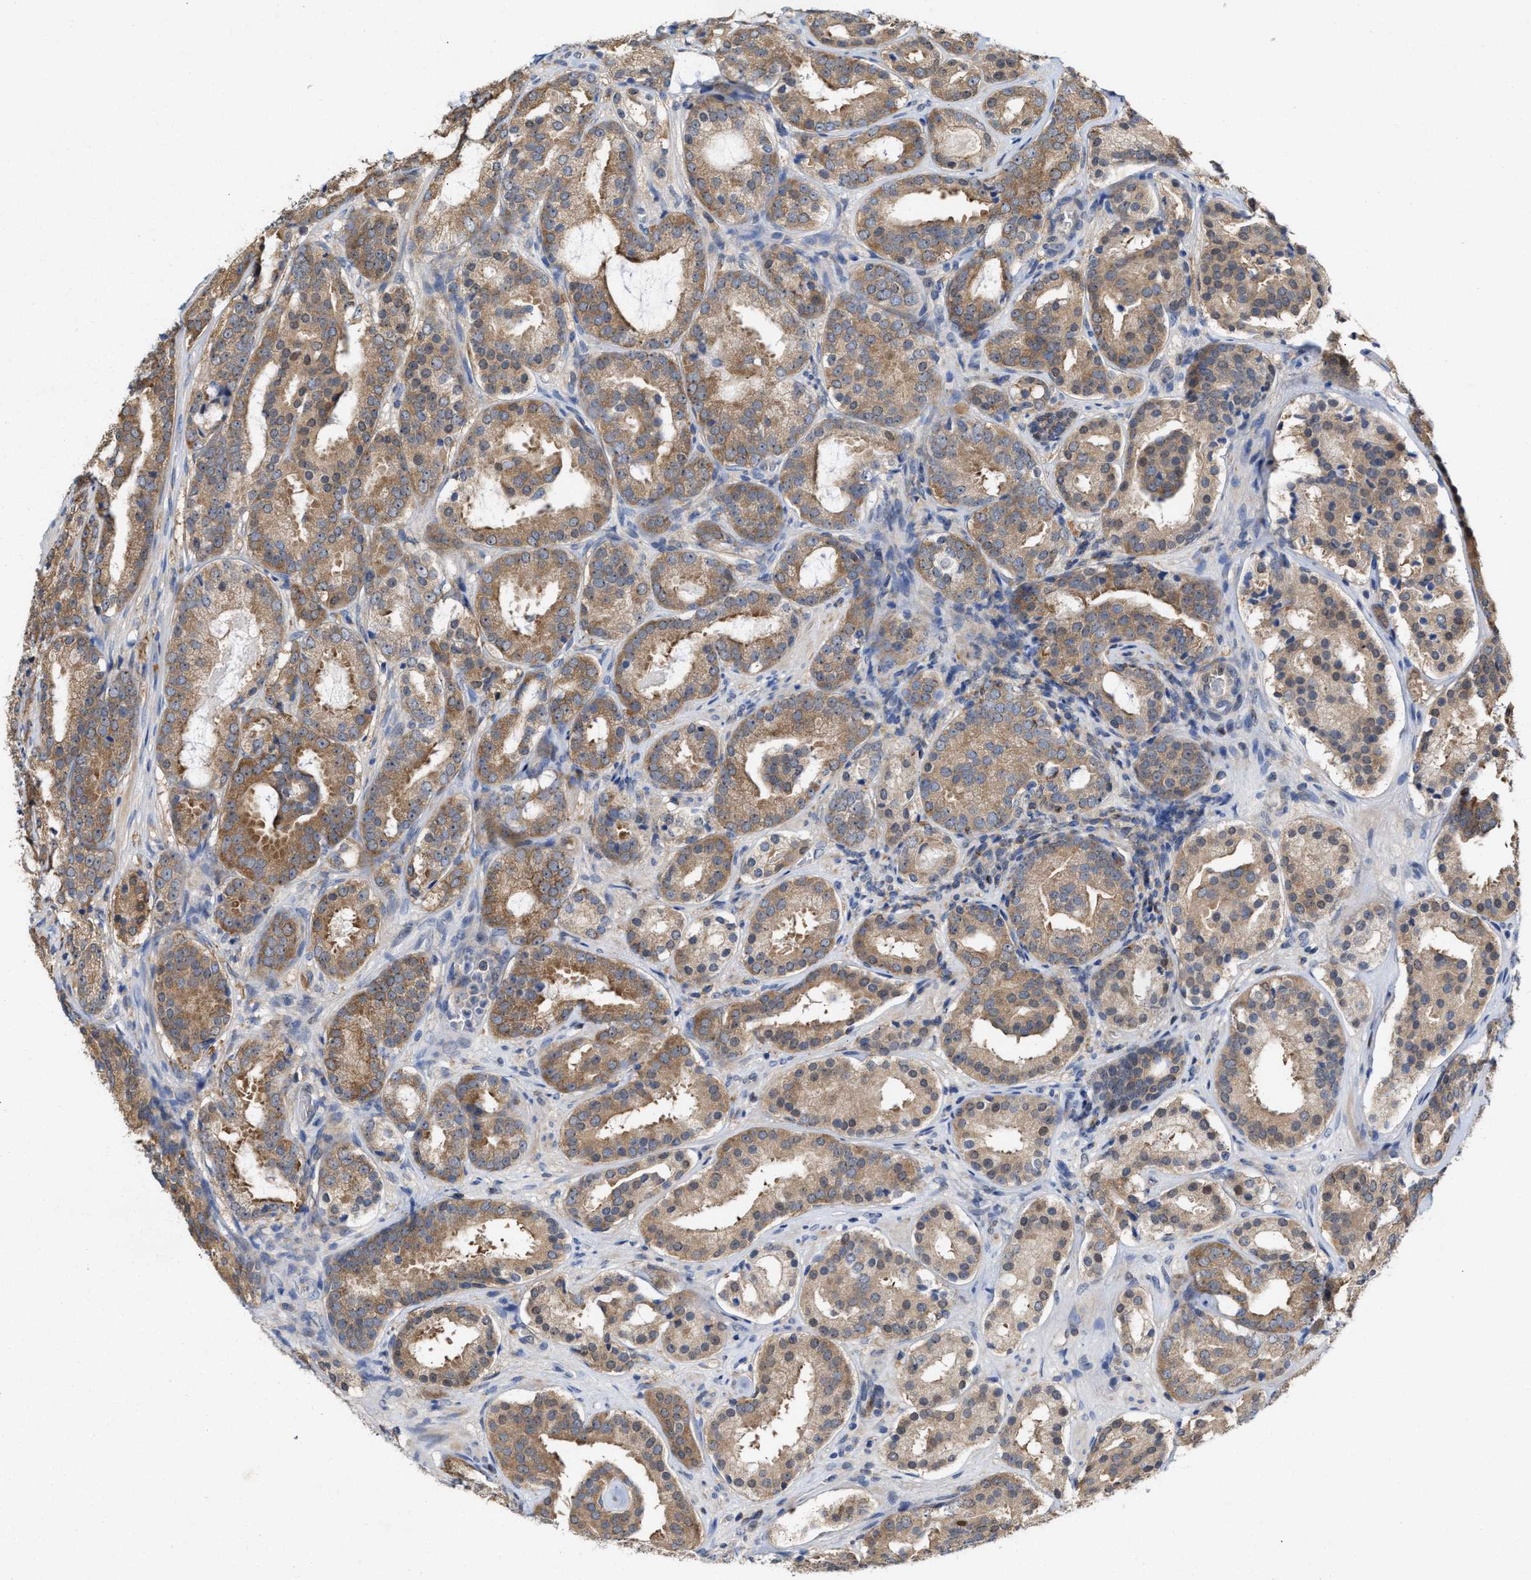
{"staining": {"intensity": "moderate", "quantity": ">75%", "location": "cytoplasmic/membranous"}, "tissue": "prostate cancer", "cell_type": "Tumor cells", "image_type": "cancer", "snomed": [{"axis": "morphology", "description": "Adenocarcinoma, Low grade"}, {"axis": "topography", "description": "Prostate"}], "caption": "Immunohistochemistry (IHC) (DAB) staining of human adenocarcinoma (low-grade) (prostate) exhibits moderate cytoplasmic/membranous protein positivity in approximately >75% of tumor cells.", "gene": "BBLN", "patient": {"sex": "male", "age": 69}}